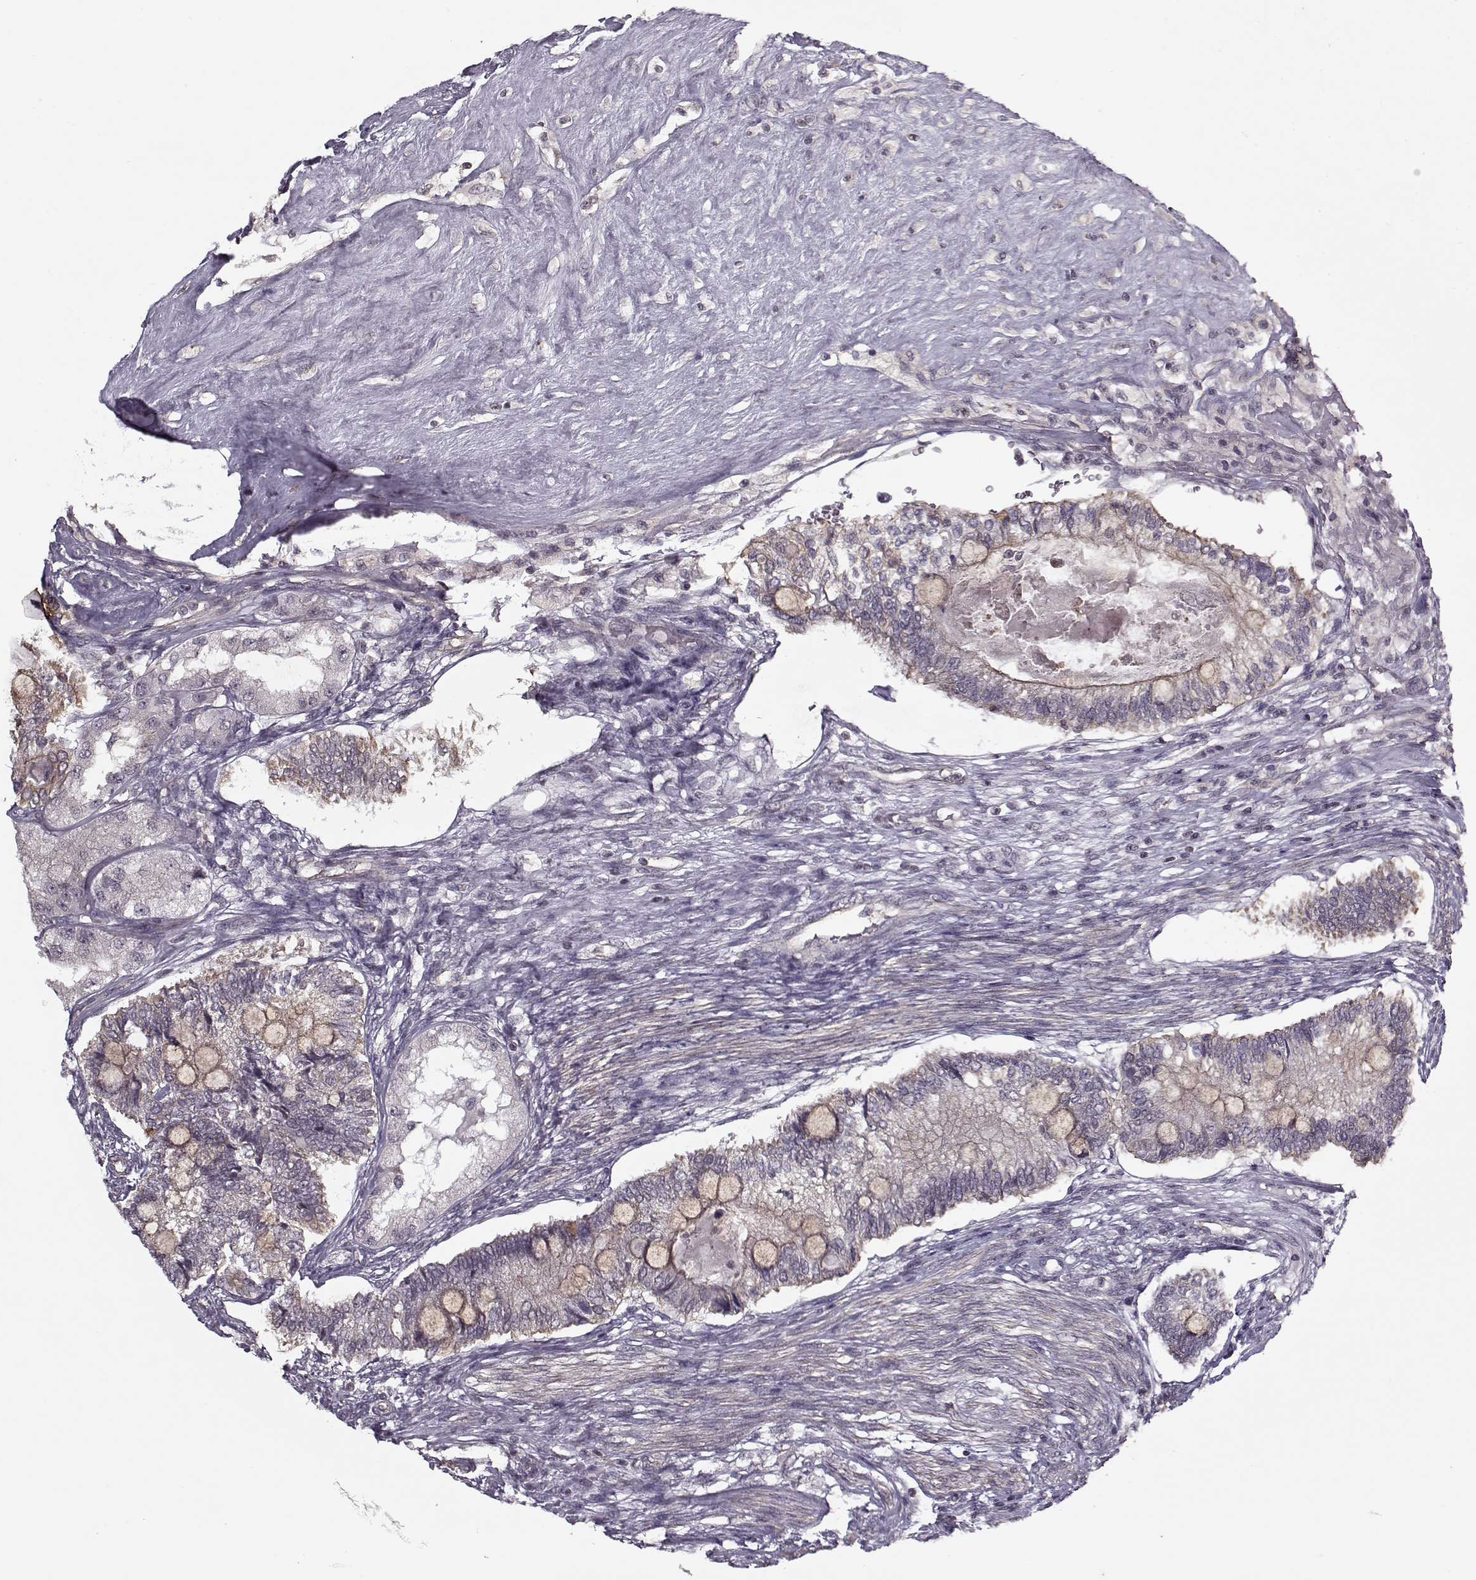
{"staining": {"intensity": "negative", "quantity": "none", "location": "none"}, "tissue": "testis cancer", "cell_type": "Tumor cells", "image_type": "cancer", "snomed": [{"axis": "morphology", "description": "Seminoma, NOS"}, {"axis": "morphology", "description": "Carcinoma, Embryonal, NOS"}, {"axis": "topography", "description": "Testis"}], "caption": "An IHC image of testis cancer (seminoma) is shown. There is no staining in tumor cells of testis cancer (seminoma).", "gene": "KRT9", "patient": {"sex": "male", "age": 41}}